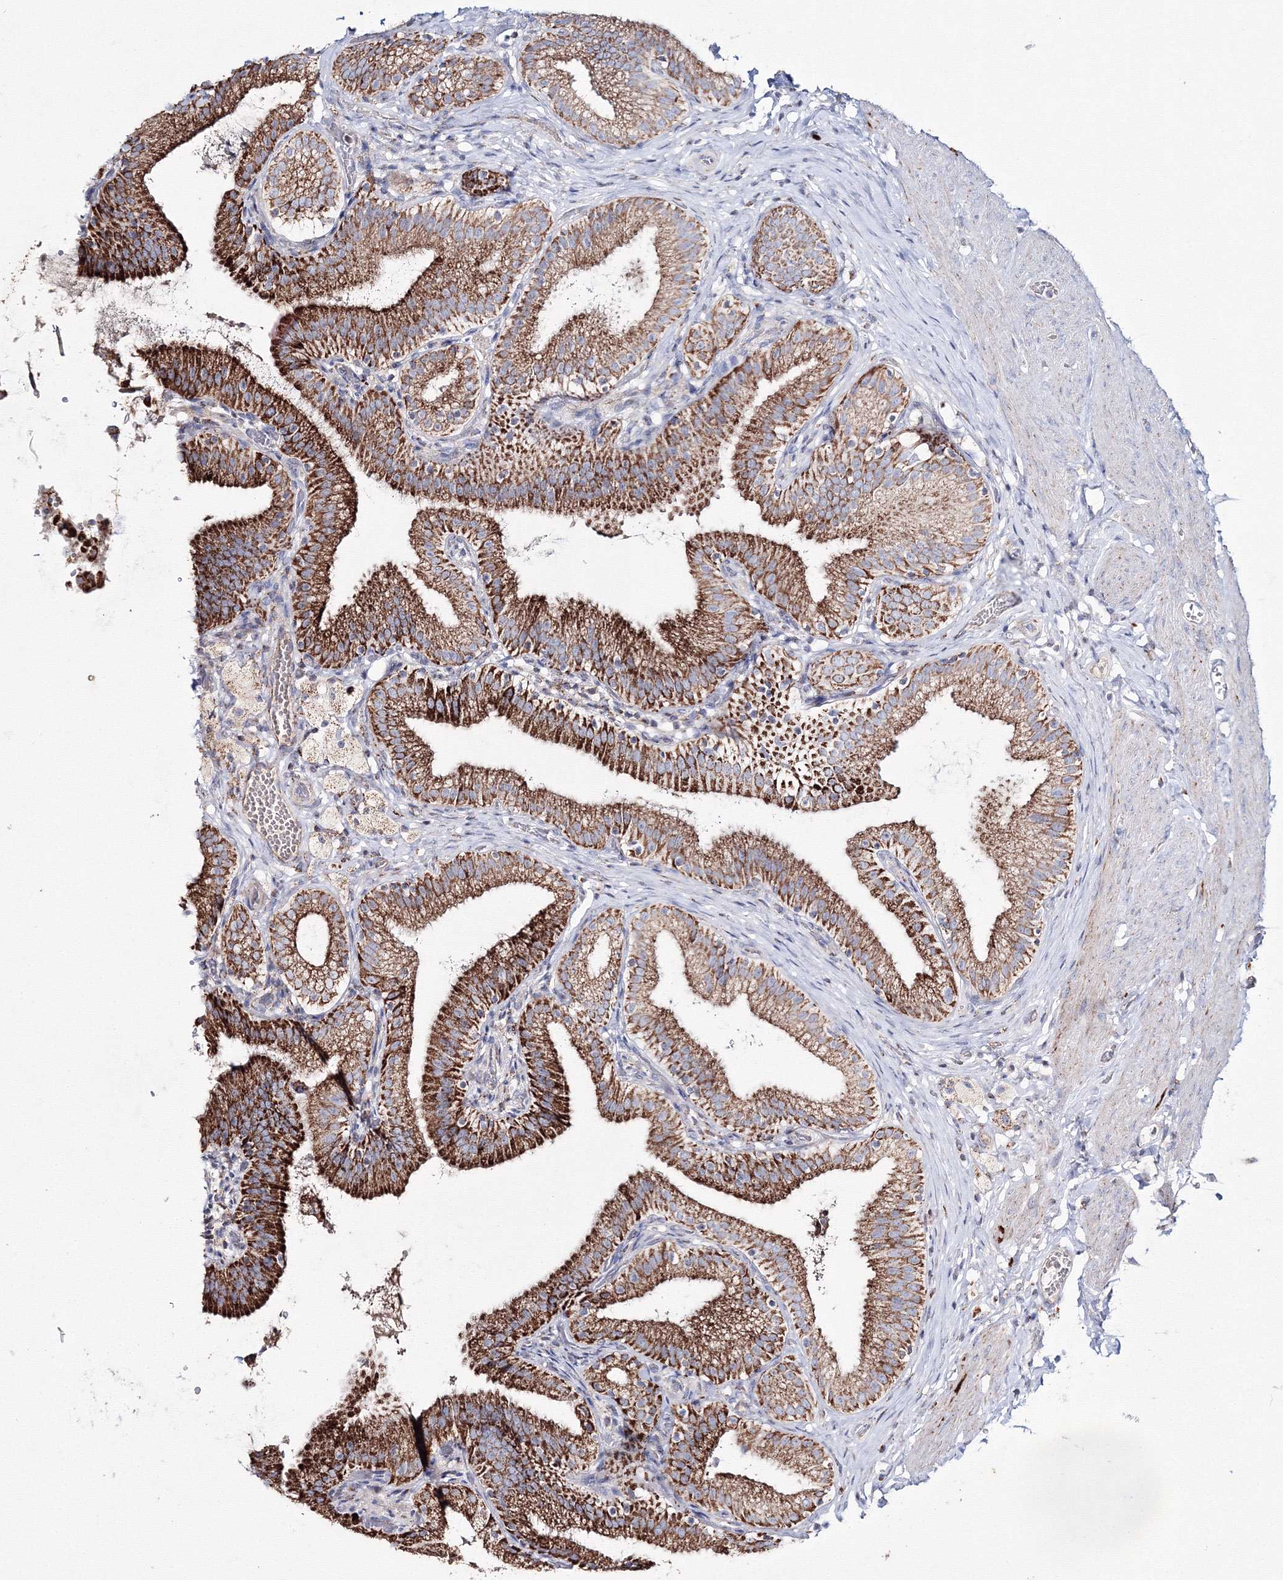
{"staining": {"intensity": "strong", "quantity": ">75%", "location": "cytoplasmic/membranous"}, "tissue": "gallbladder", "cell_type": "Glandular cells", "image_type": "normal", "snomed": [{"axis": "morphology", "description": "Normal tissue, NOS"}, {"axis": "topography", "description": "Gallbladder"}], "caption": "Immunohistochemical staining of unremarkable human gallbladder reveals >75% levels of strong cytoplasmic/membranous protein staining in approximately >75% of glandular cells. Nuclei are stained in blue.", "gene": "IGSF9", "patient": {"sex": "male", "age": 54}}